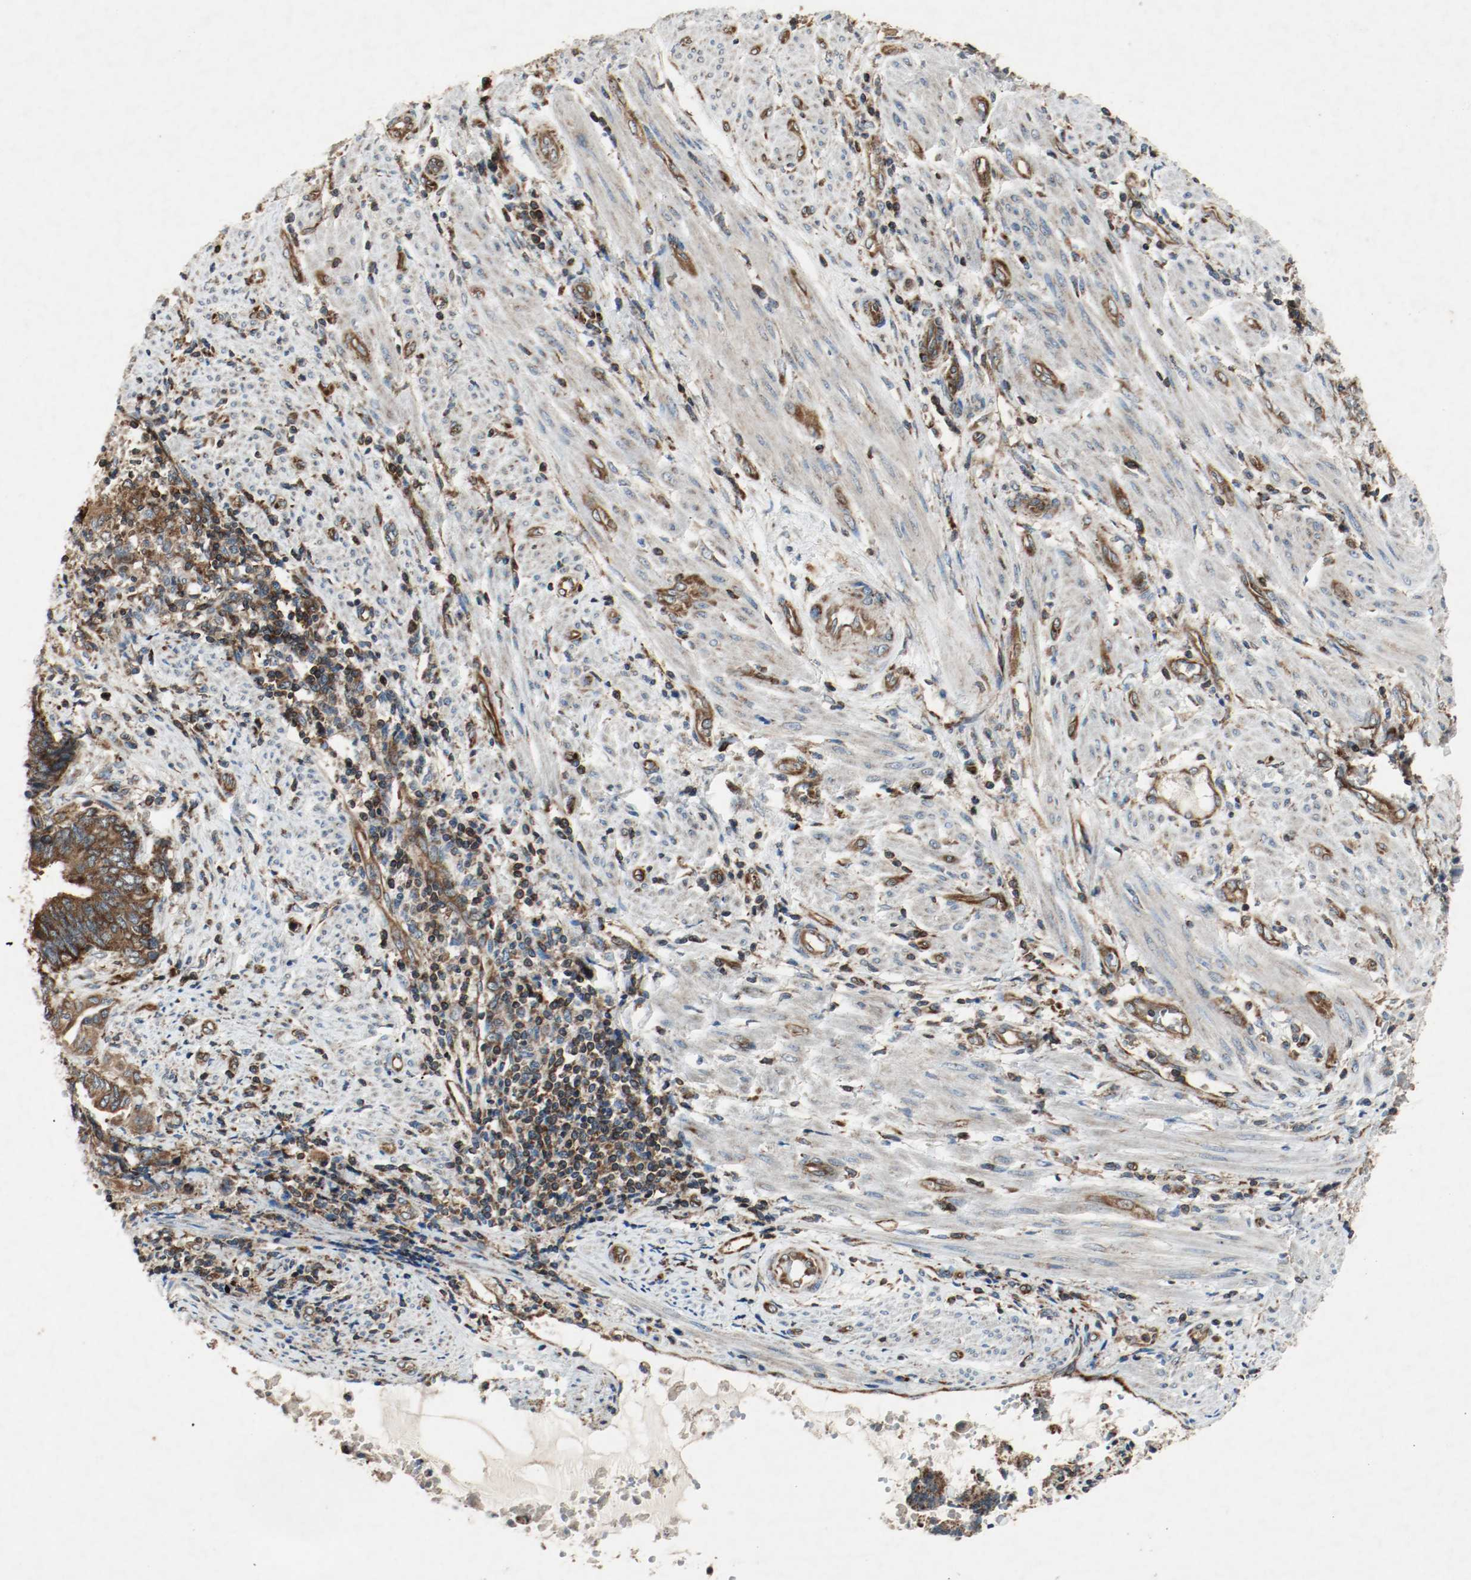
{"staining": {"intensity": "strong", "quantity": ">75%", "location": "cytoplasmic/membranous"}, "tissue": "endometrial cancer", "cell_type": "Tumor cells", "image_type": "cancer", "snomed": [{"axis": "morphology", "description": "Adenocarcinoma, NOS"}, {"axis": "topography", "description": "Uterus"}, {"axis": "topography", "description": "Endometrium"}], "caption": "An immunohistochemistry image of tumor tissue is shown. Protein staining in brown shows strong cytoplasmic/membranous positivity in endometrial adenocarcinoma within tumor cells. The staining was performed using DAB (3,3'-diaminobenzidine), with brown indicating positive protein expression. Nuclei are stained blue with hematoxylin.", "gene": "PLCG1", "patient": {"sex": "female", "age": 70}}